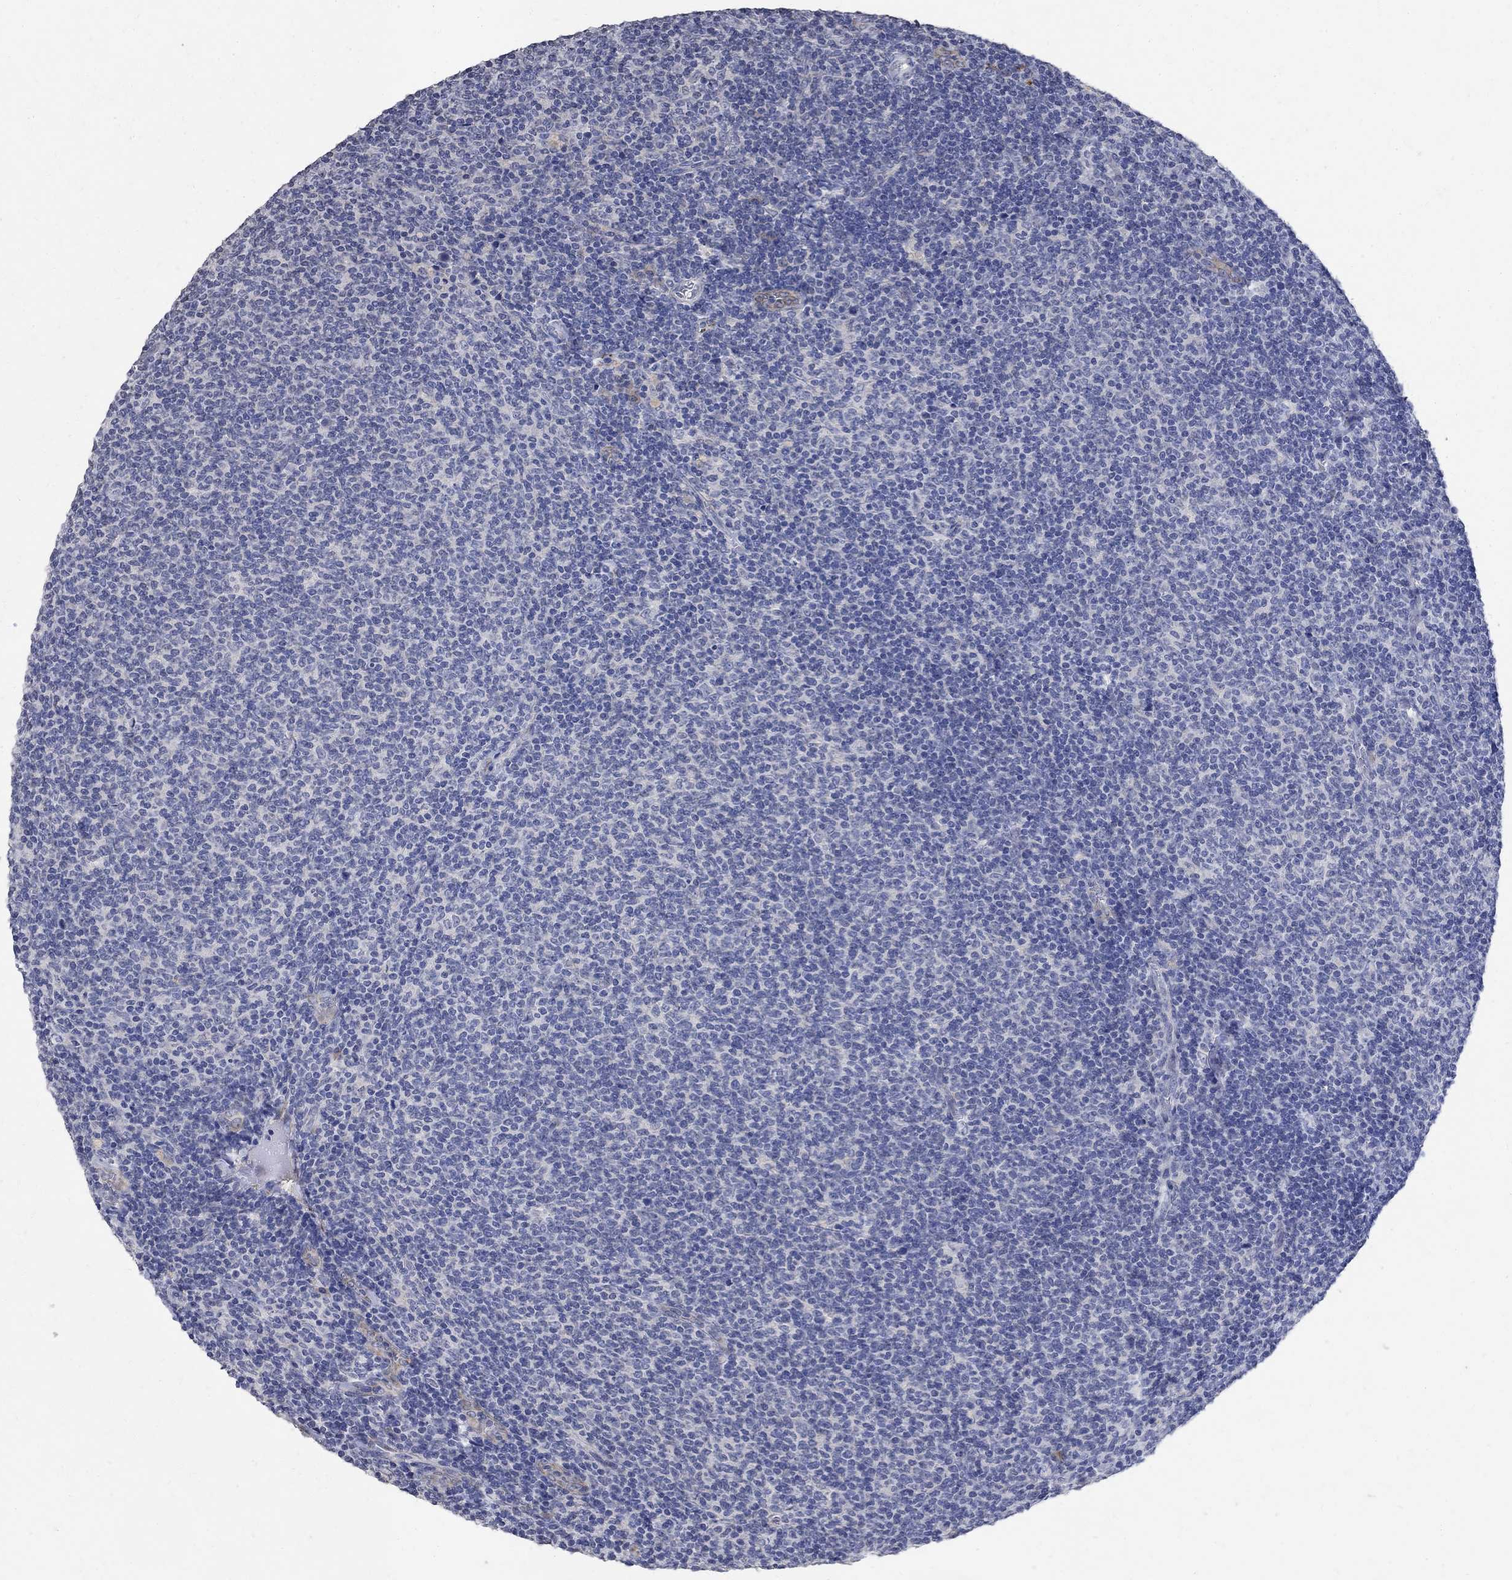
{"staining": {"intensity": "negative", "quantity": "none", "location": "none"}, "tissue": "lymphoma", "cell_type": "Tumor cells", "image_type": "cancer", "snomed": [{"axis": "morphology", "description": "Malignant lymphoma, non-Hodgkin's type, Low grade"}, {"axis": "topography", "description": "Lymph node"}], "caption": "Lymphoma was stained to show a protein in brown. There is no significant expression in tumor cells.", "gene": "TMEM169", "patient": {"sex": "male", "age": 52}}